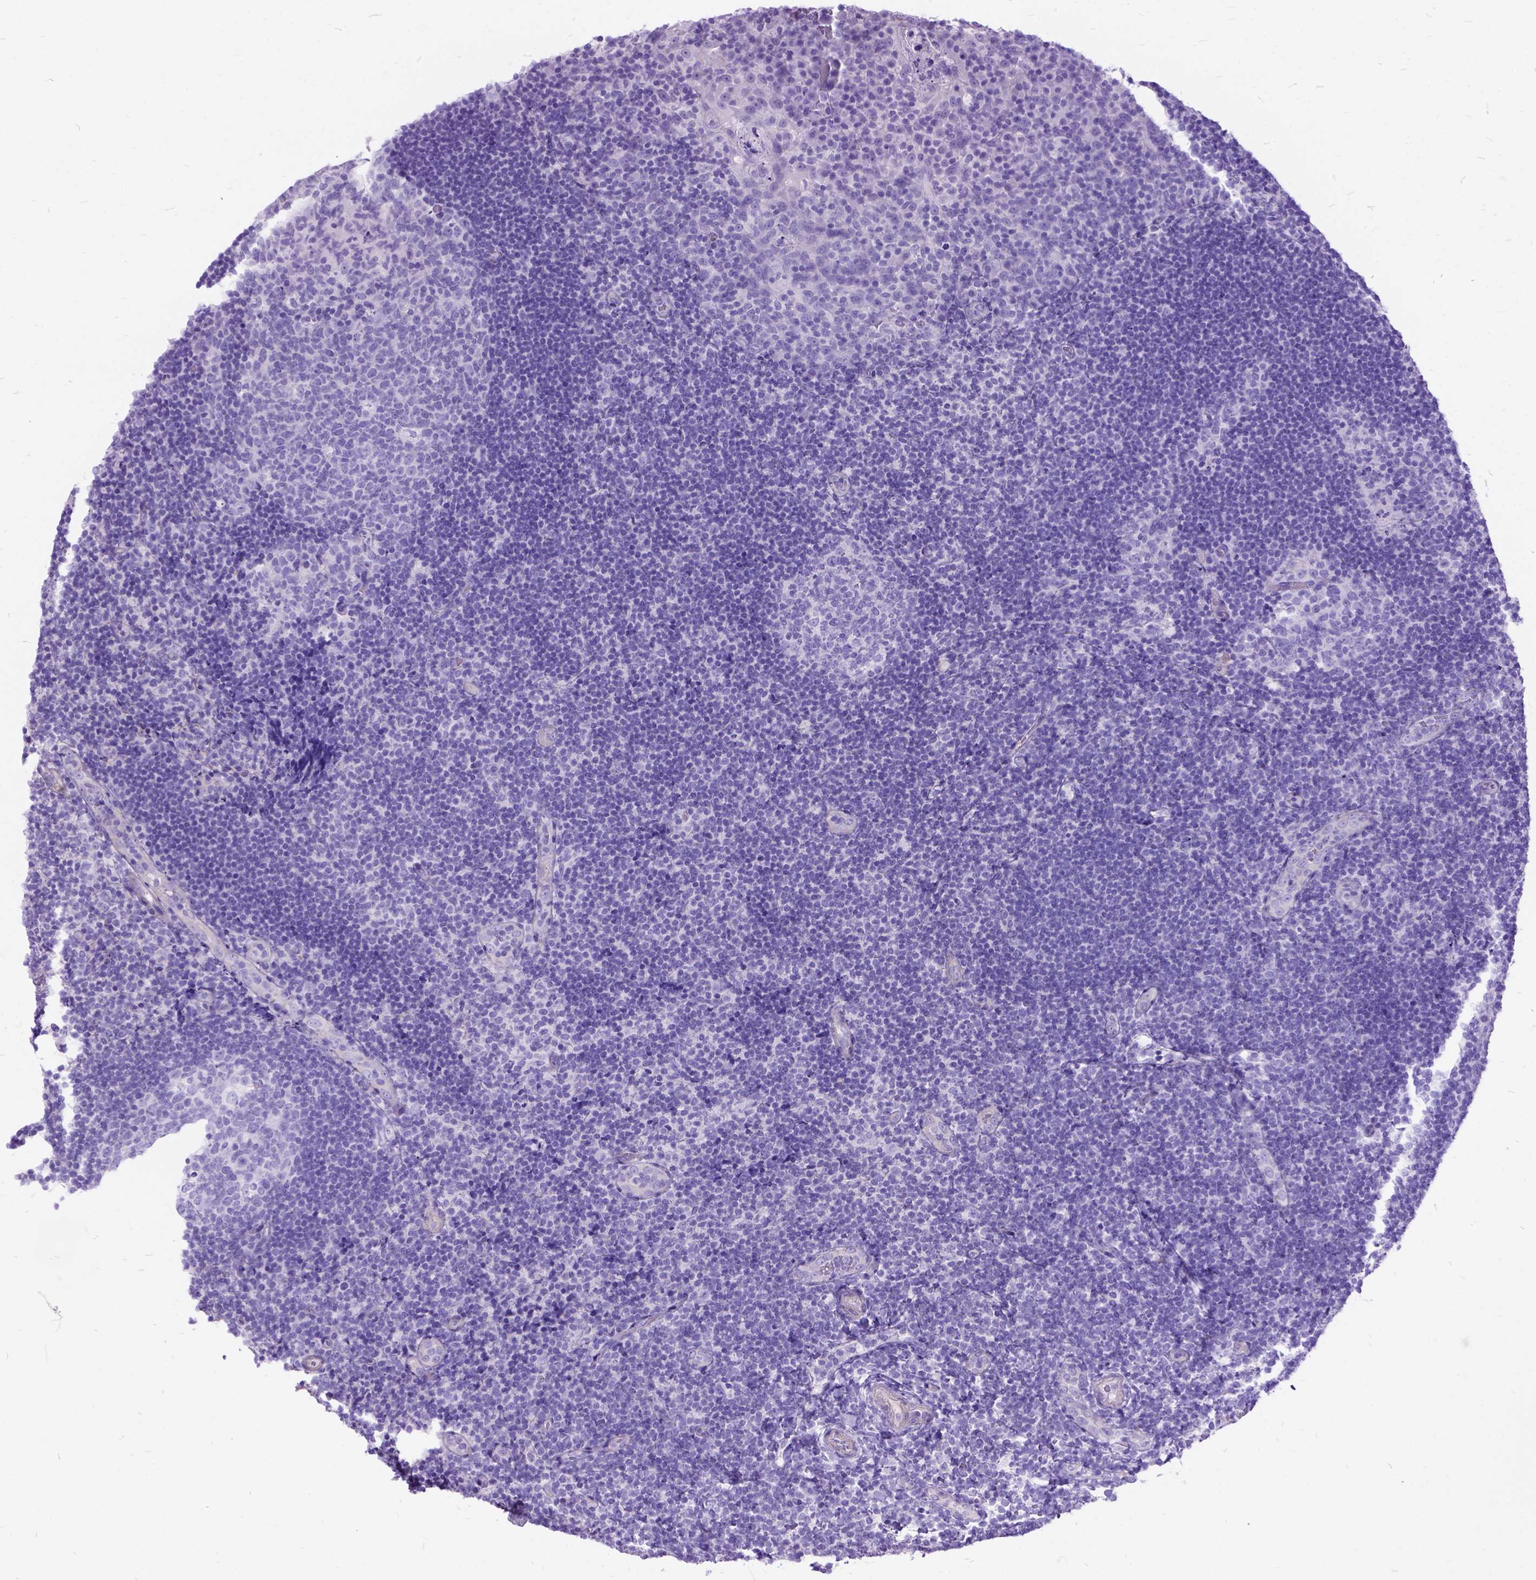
{"staining": {"intensity": "negative", "quantity": "none", "location": "none"}, "tissue": "tonsil", "cell_type": "Germinal center cells", "image_type": "normal", "snomed": [{"axis": "morphology", "description": "Normal tissue, NOS"}, {"axis": "topography", "description": "Tonsil"}], "caption": "Immunohistochemistry (IHC) image of benign tonsil: human tonsil stained with DAB displays no significant protein positivity in germinal center cells.", "gene": "ARL9", "patient": {"sex": "male", "age": 17}}